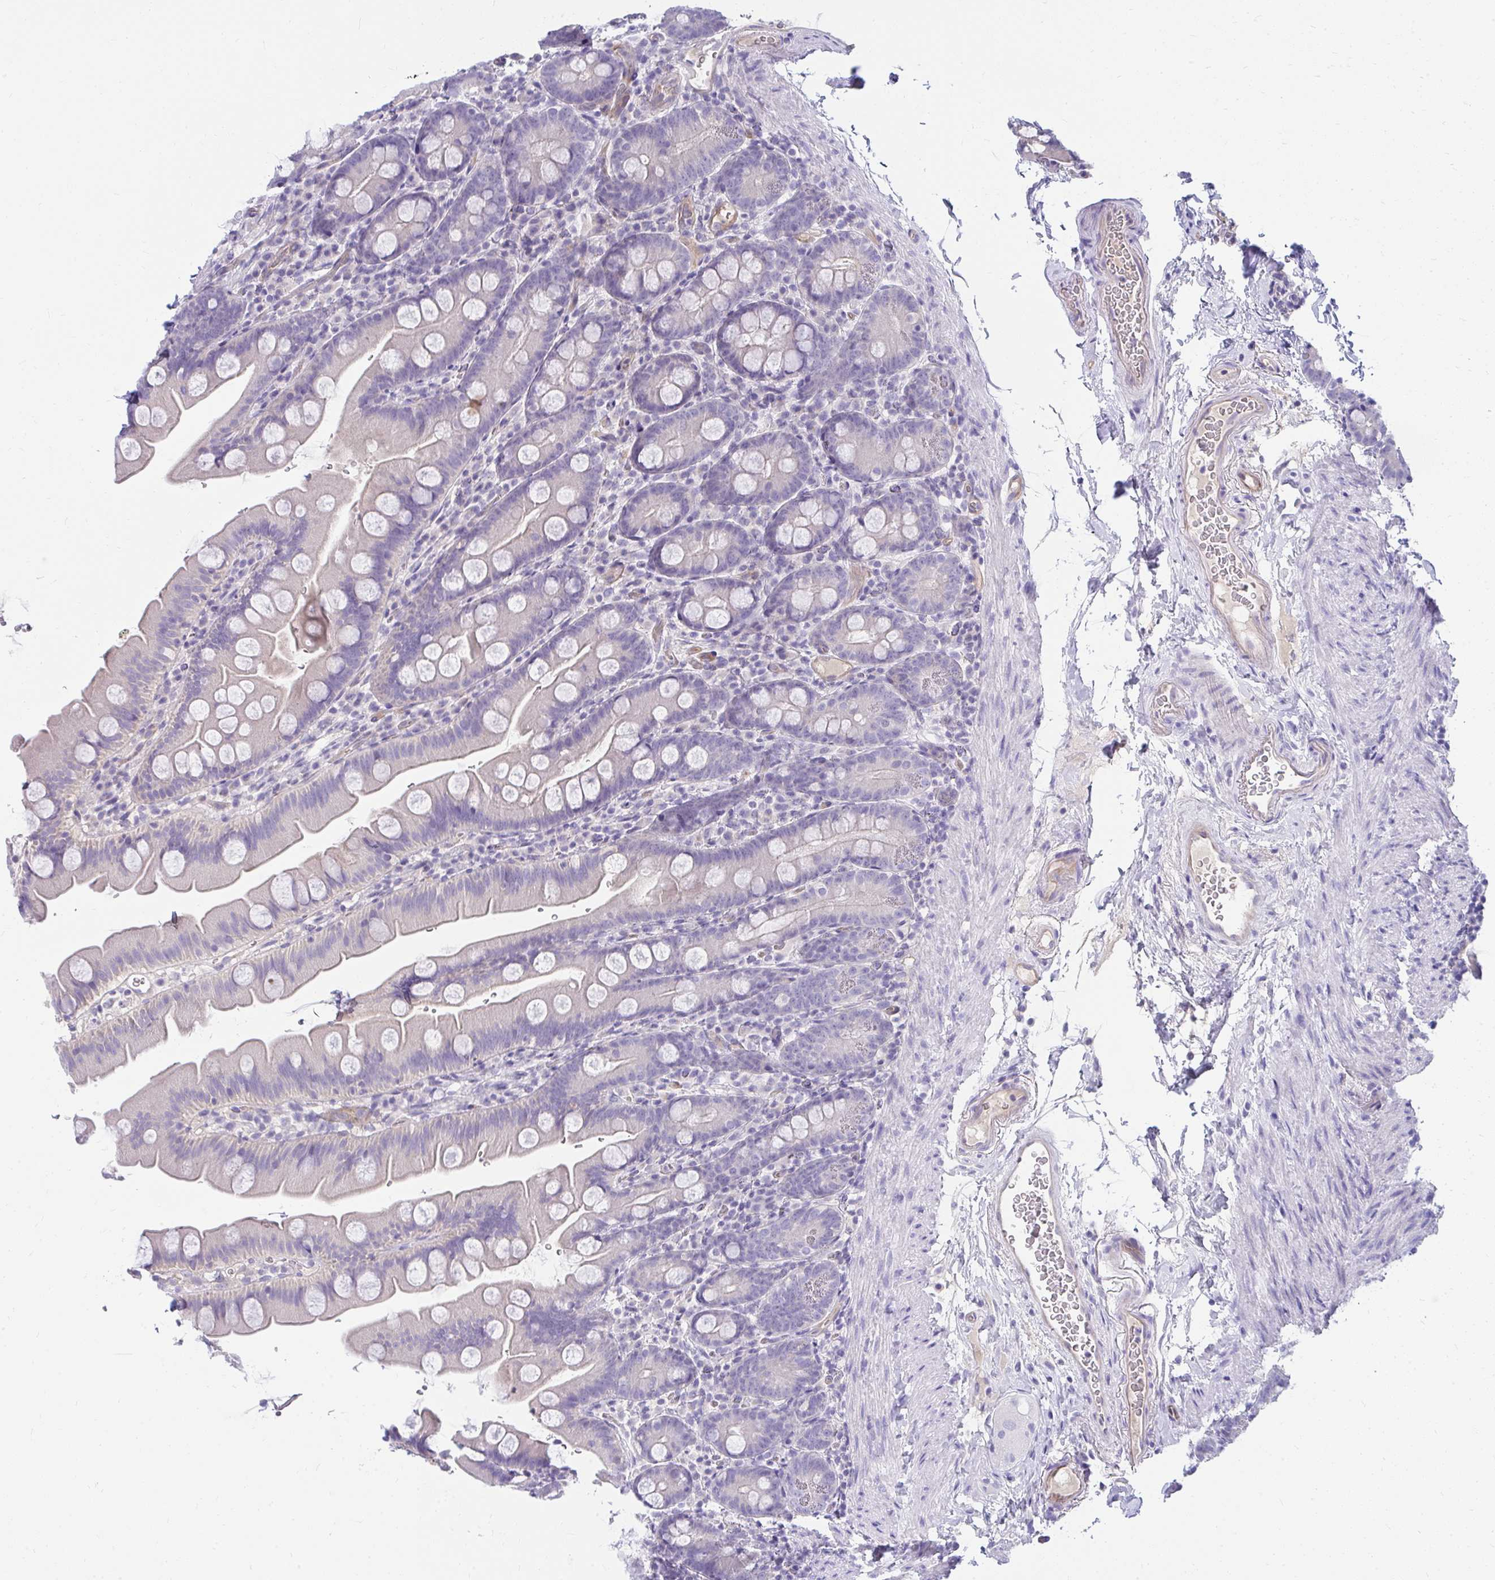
{"staining": {"intensity": "negative", "quantity": "none", "location": "none"}, "tissue": "small intestine", "cell_type": "Glandular cells", "image_type": "normal", "snomed": [{"axis": "morphology", "description": "Normal tissue, NOS"}, {"axis": "topography", "description": "Small intestine"}], "caption": "The immunohistochemistry (IHC) photomicrograph has no significant staining in glandular cells of small intestine. Nuclei are stained in blue.", "gene": "LRRC36", "patient": {"sex": "female", "age": 68}}